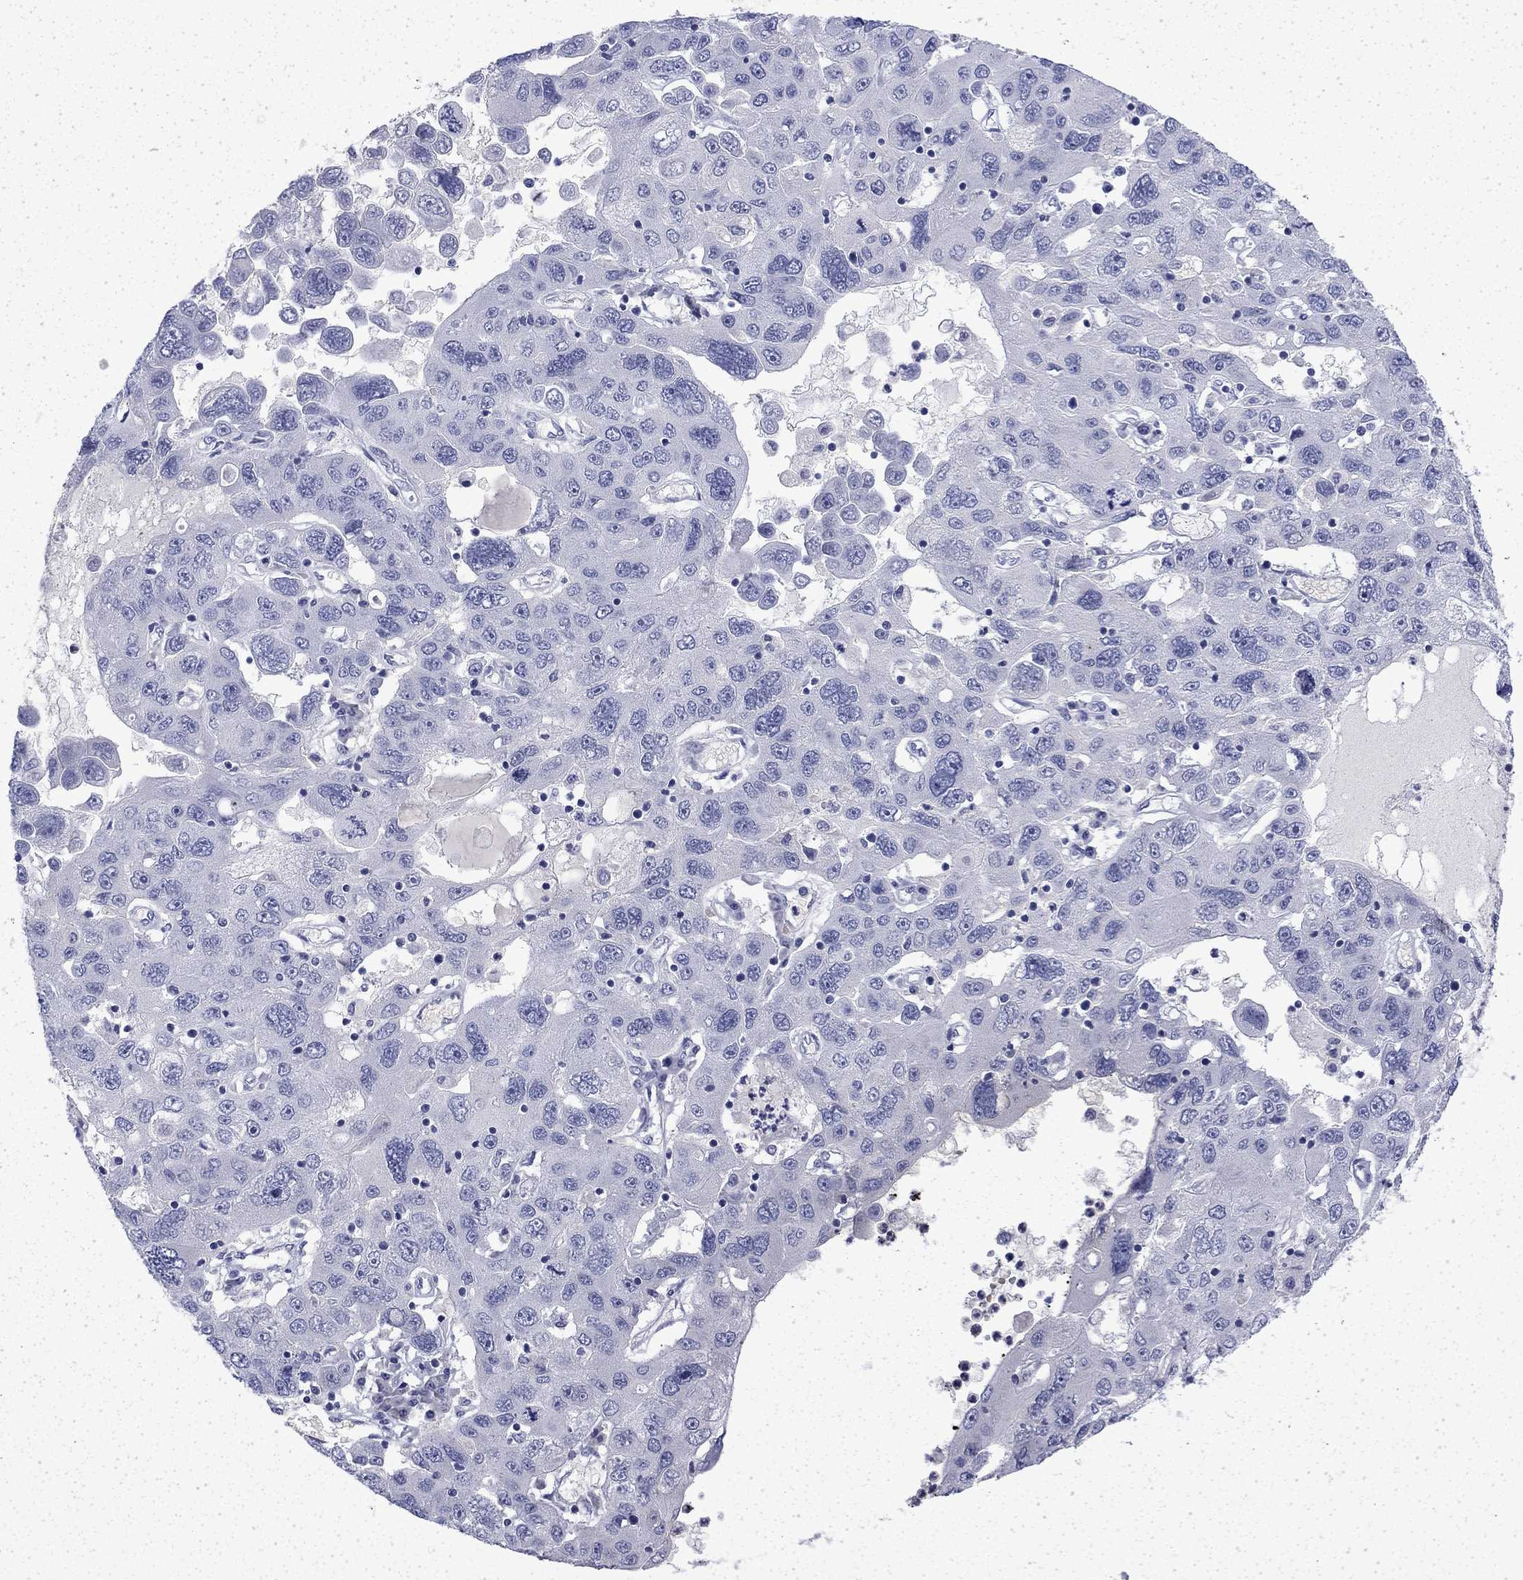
{"staining": {"intensity": "negative", "quantity": "none", "location": "none"}, "tissue": "stomach cancer", "cell_type": "Tumor cells", "image_type": "cancer", "snomed": [{"axis": "morphology", "description": "Adenocarcinoma, NOS"}, {"axis": "topography", "description": "Stomach"}], "caption": "Stomach cancer (adenocarcinoma) was stained to show a protein in brown. There is no significant positivity in tumor cells.", "gene": "ENPP6", "patient": {"sex": "male", "age": 56}}